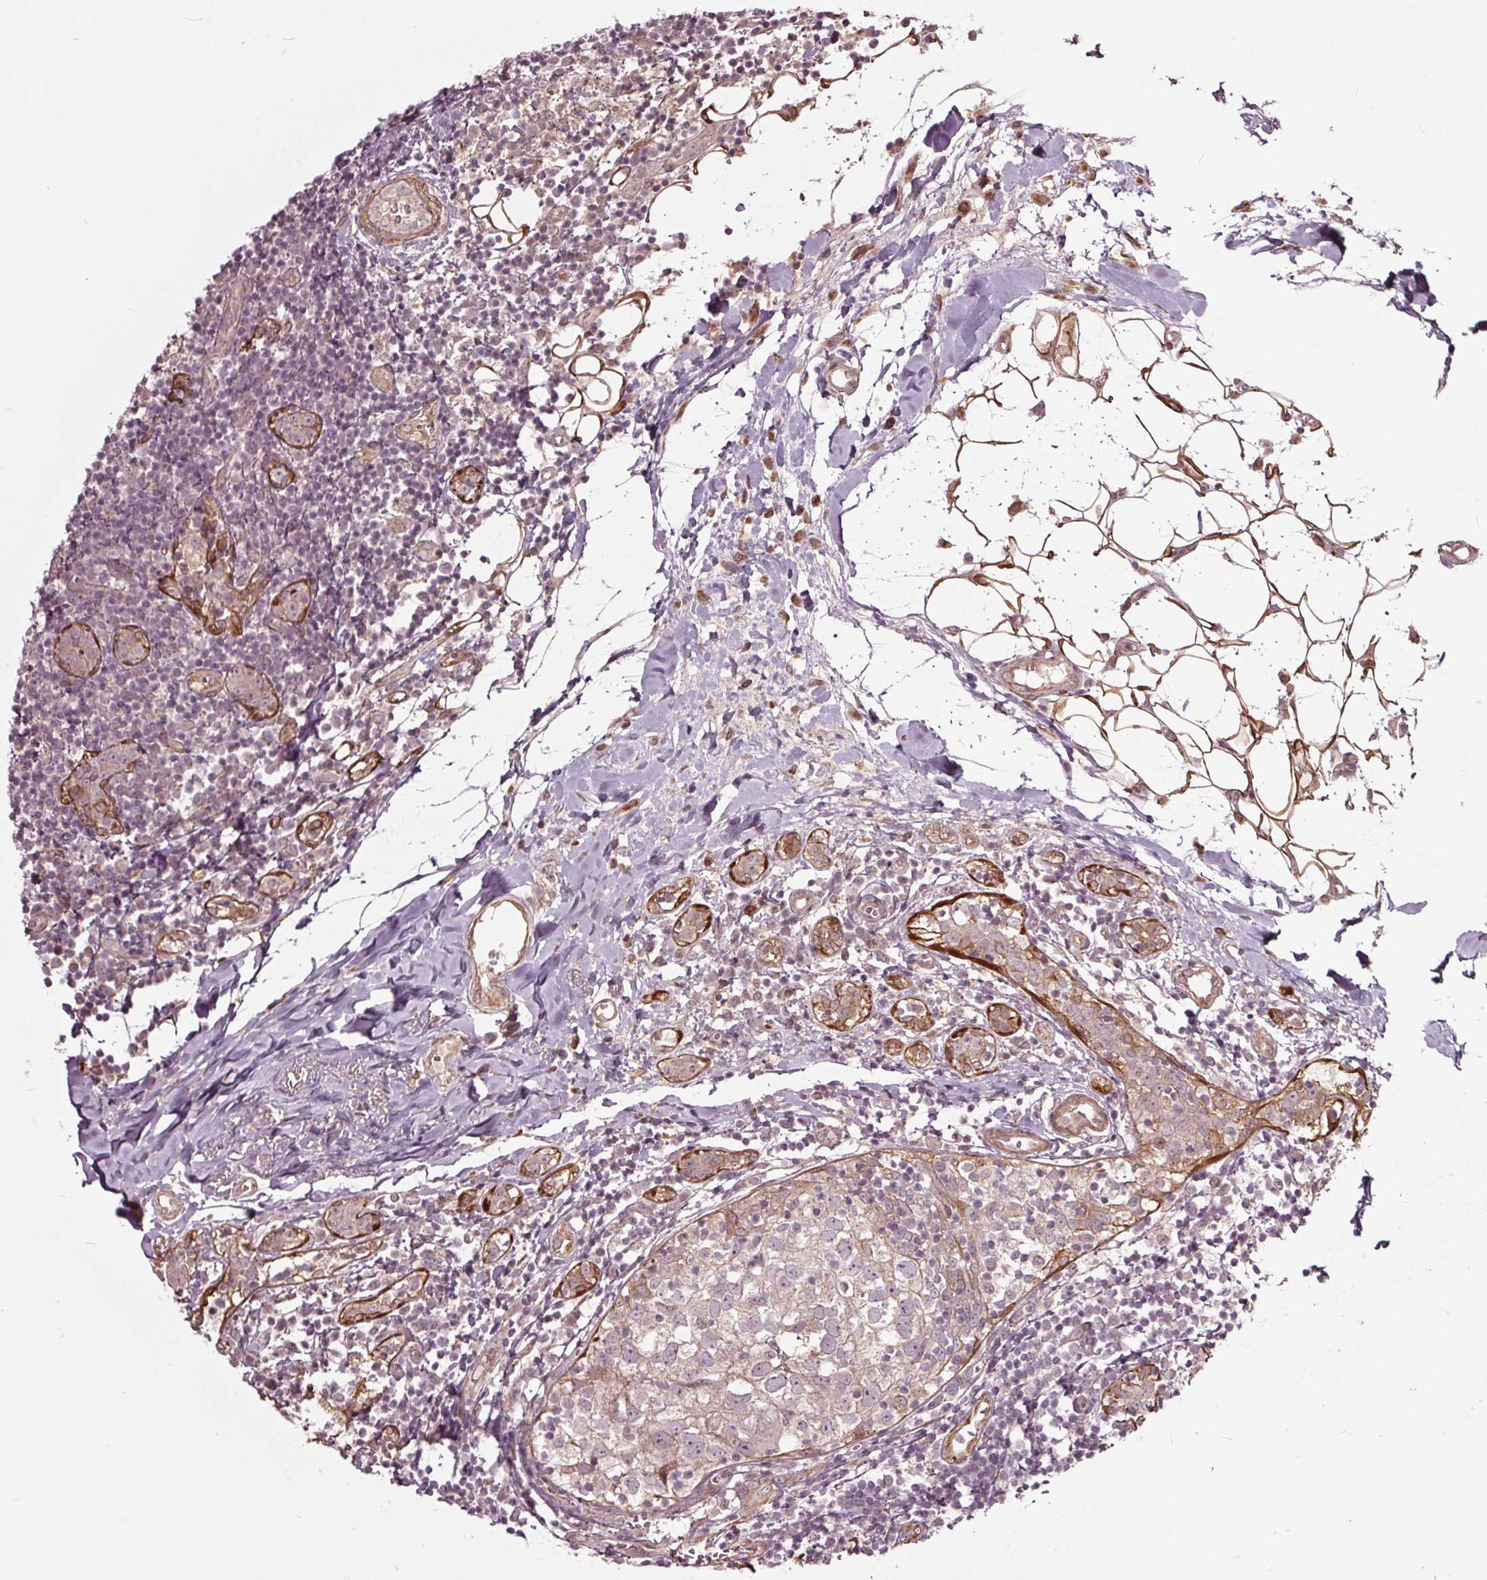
{"staining": {"intensity": "weak", "quantity": "<25%", "location": "cytoplasmic/membranous"}, "tissue": "breast cancer", "cell_type": "Tumor cells", "image_type": "cancer", "snomed": [{"axis": "morphology", "description": "Duct carcinoma"}, {"axis": "topography", "description": "Breast"}], "caption": "Breast cancer (infiltrating ductal carcinoma) stained for a protein using immunohistochemistry (IHC) shows no staining tumor cells.", "gene": "HAUS5", "patient": {"sex": "female", "age": 30}}